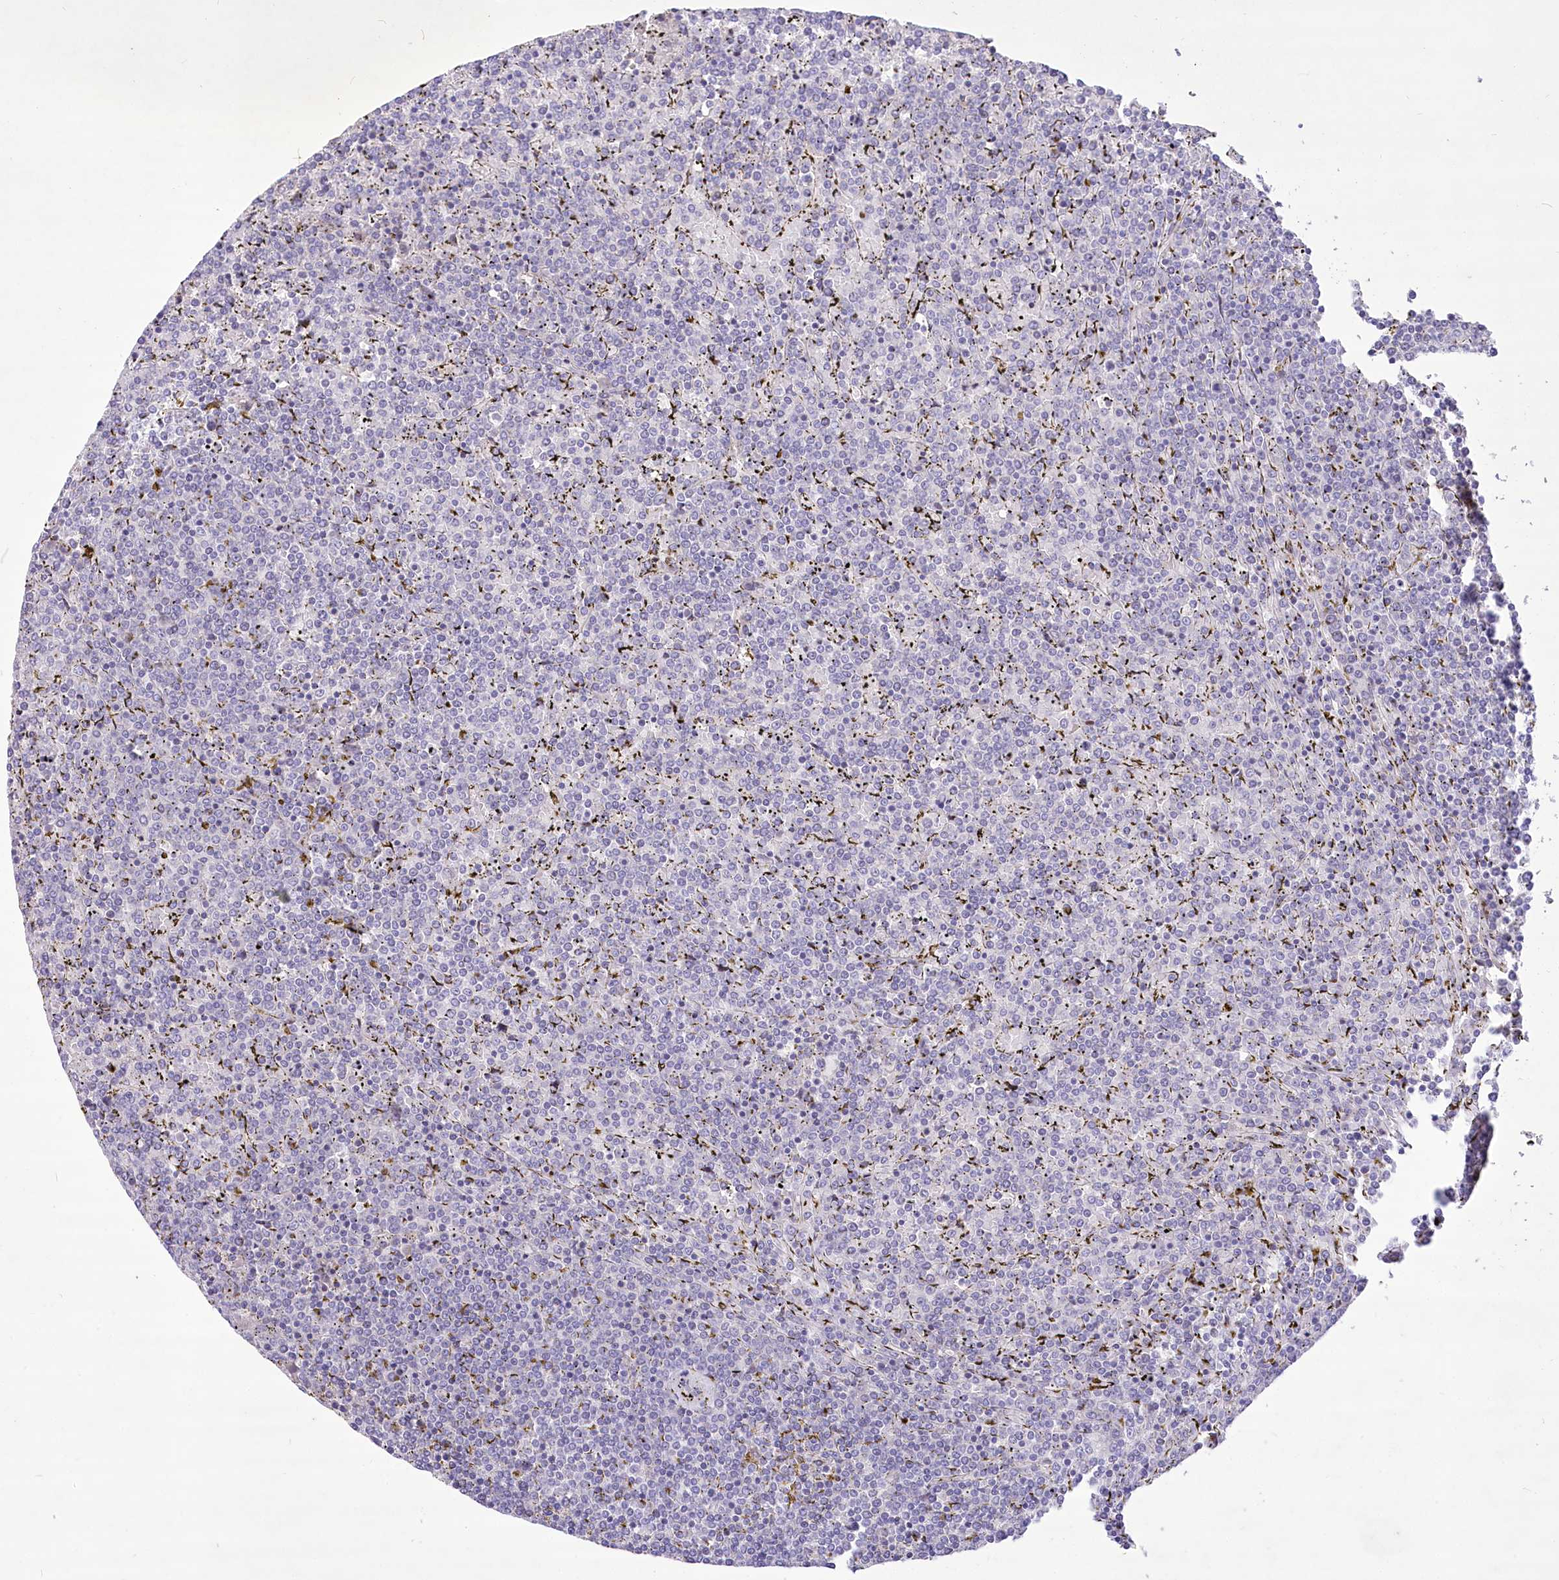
{"staining": {"intensity": "negative", "quantity": "none", "location": "none"}, "tissue": "lymphoma", "cell_type": "Tumor cells", "image_type": "cancer", "snomed": [{"axis": "morphology", "description": "Malignant lymphoma, non-Hodgkin's type, Low grade"}, {"axis": "topography", "description": "Spleen"}], "caption": "Human lymphoma stained for a protein using immunohistochemistry (IHC) demonstrates no positivity in tumor cells.", "gene": "ANGPTL3", "patient": {"sex": "female", "age": 19}}